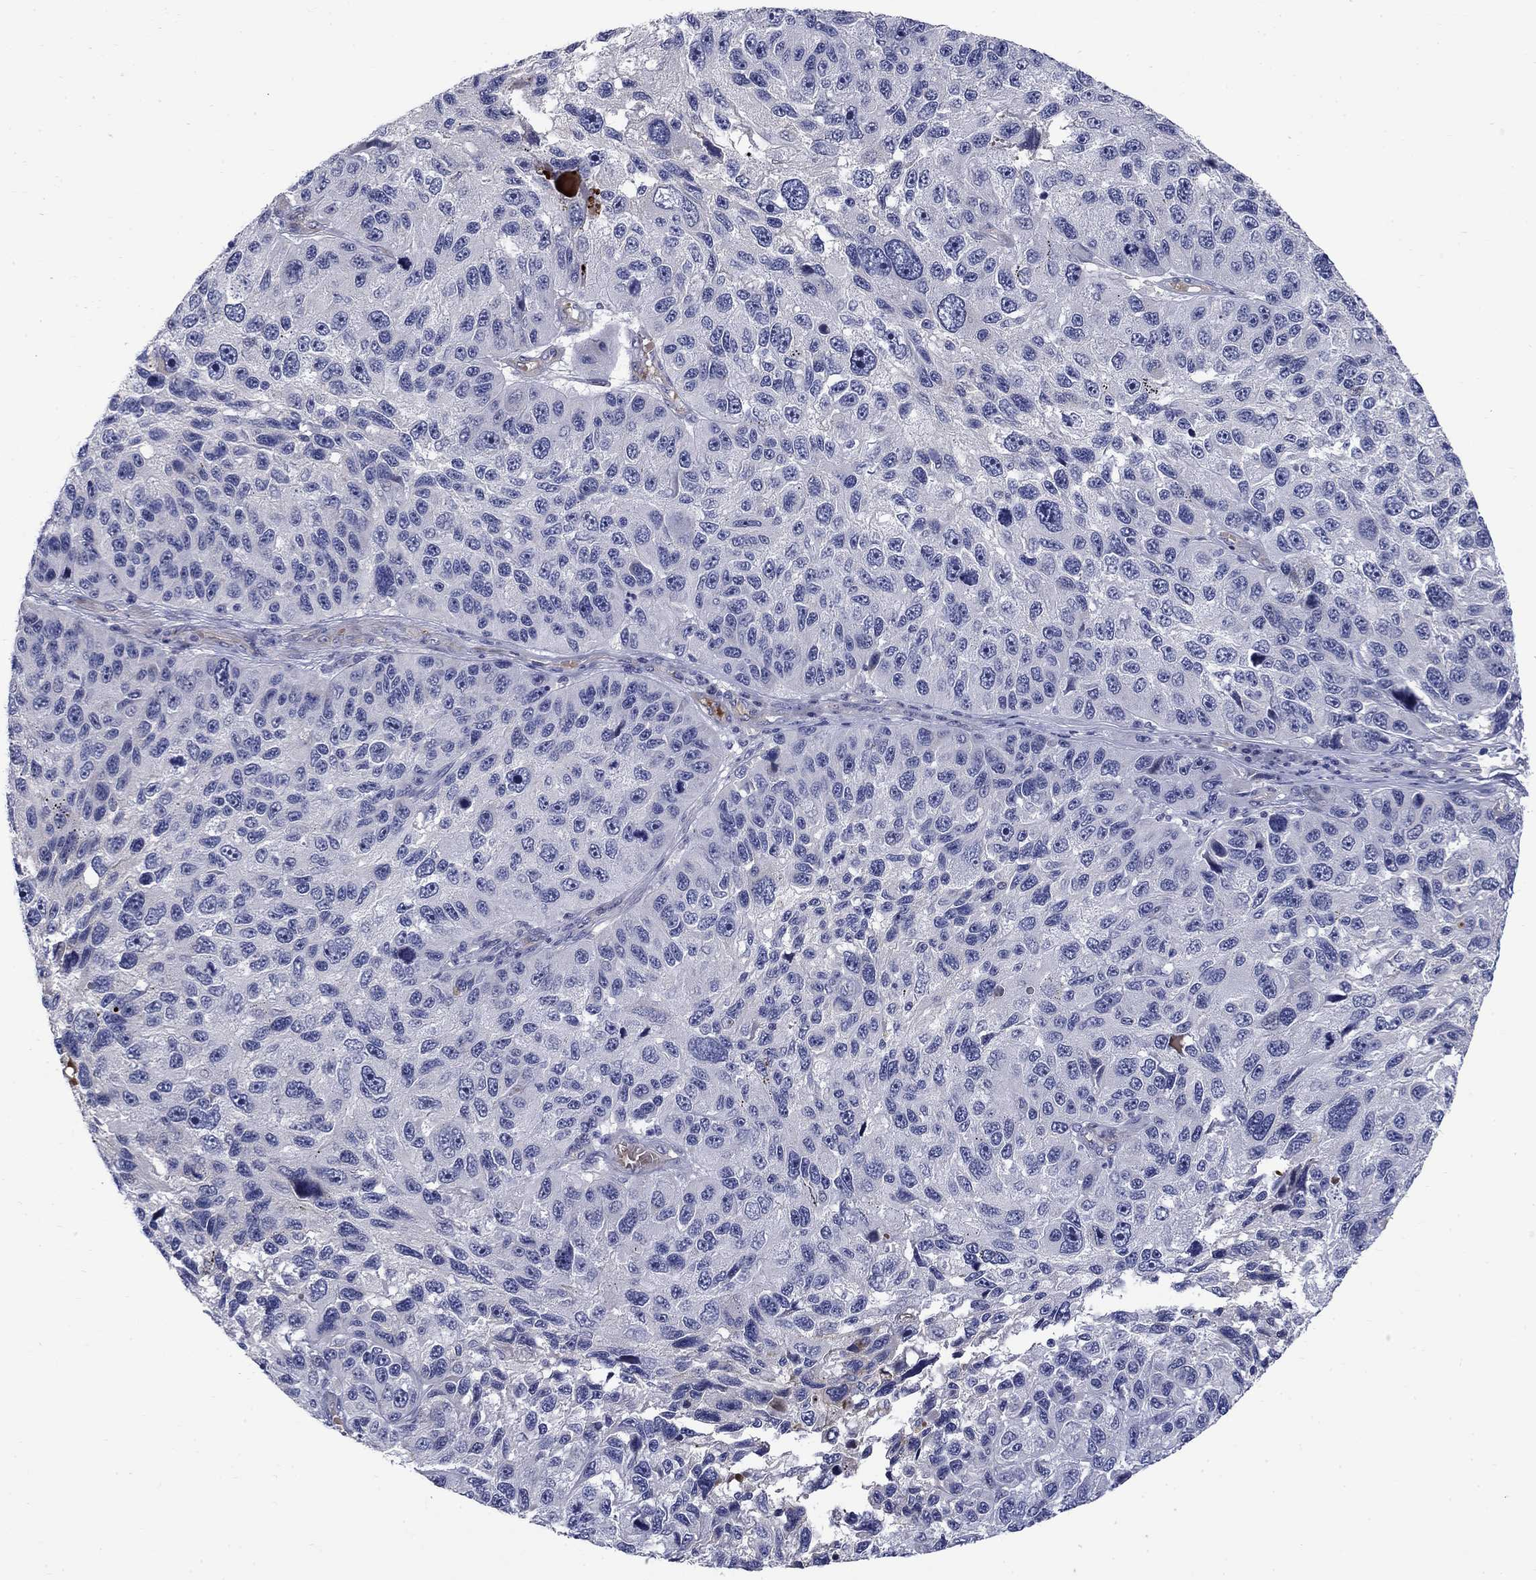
{"staining": {"intensity": "negative", "quantity": "none", "location": "none"}, "tissue": "melanoma", "cell_type": "Tumor cells", "image_type": "cancer", "snomed": [{"axis": "morphology", "description": "Malignant melanoma, NOS"}, {"axis": "topography", "description": "Skin"}], "caption": "DAB immunohistochemical staining of malignant melanoma displays no significant staining in tumor cells.", "gene": "SLC1A1", "patient": {"sex": "male", "age": 53}}